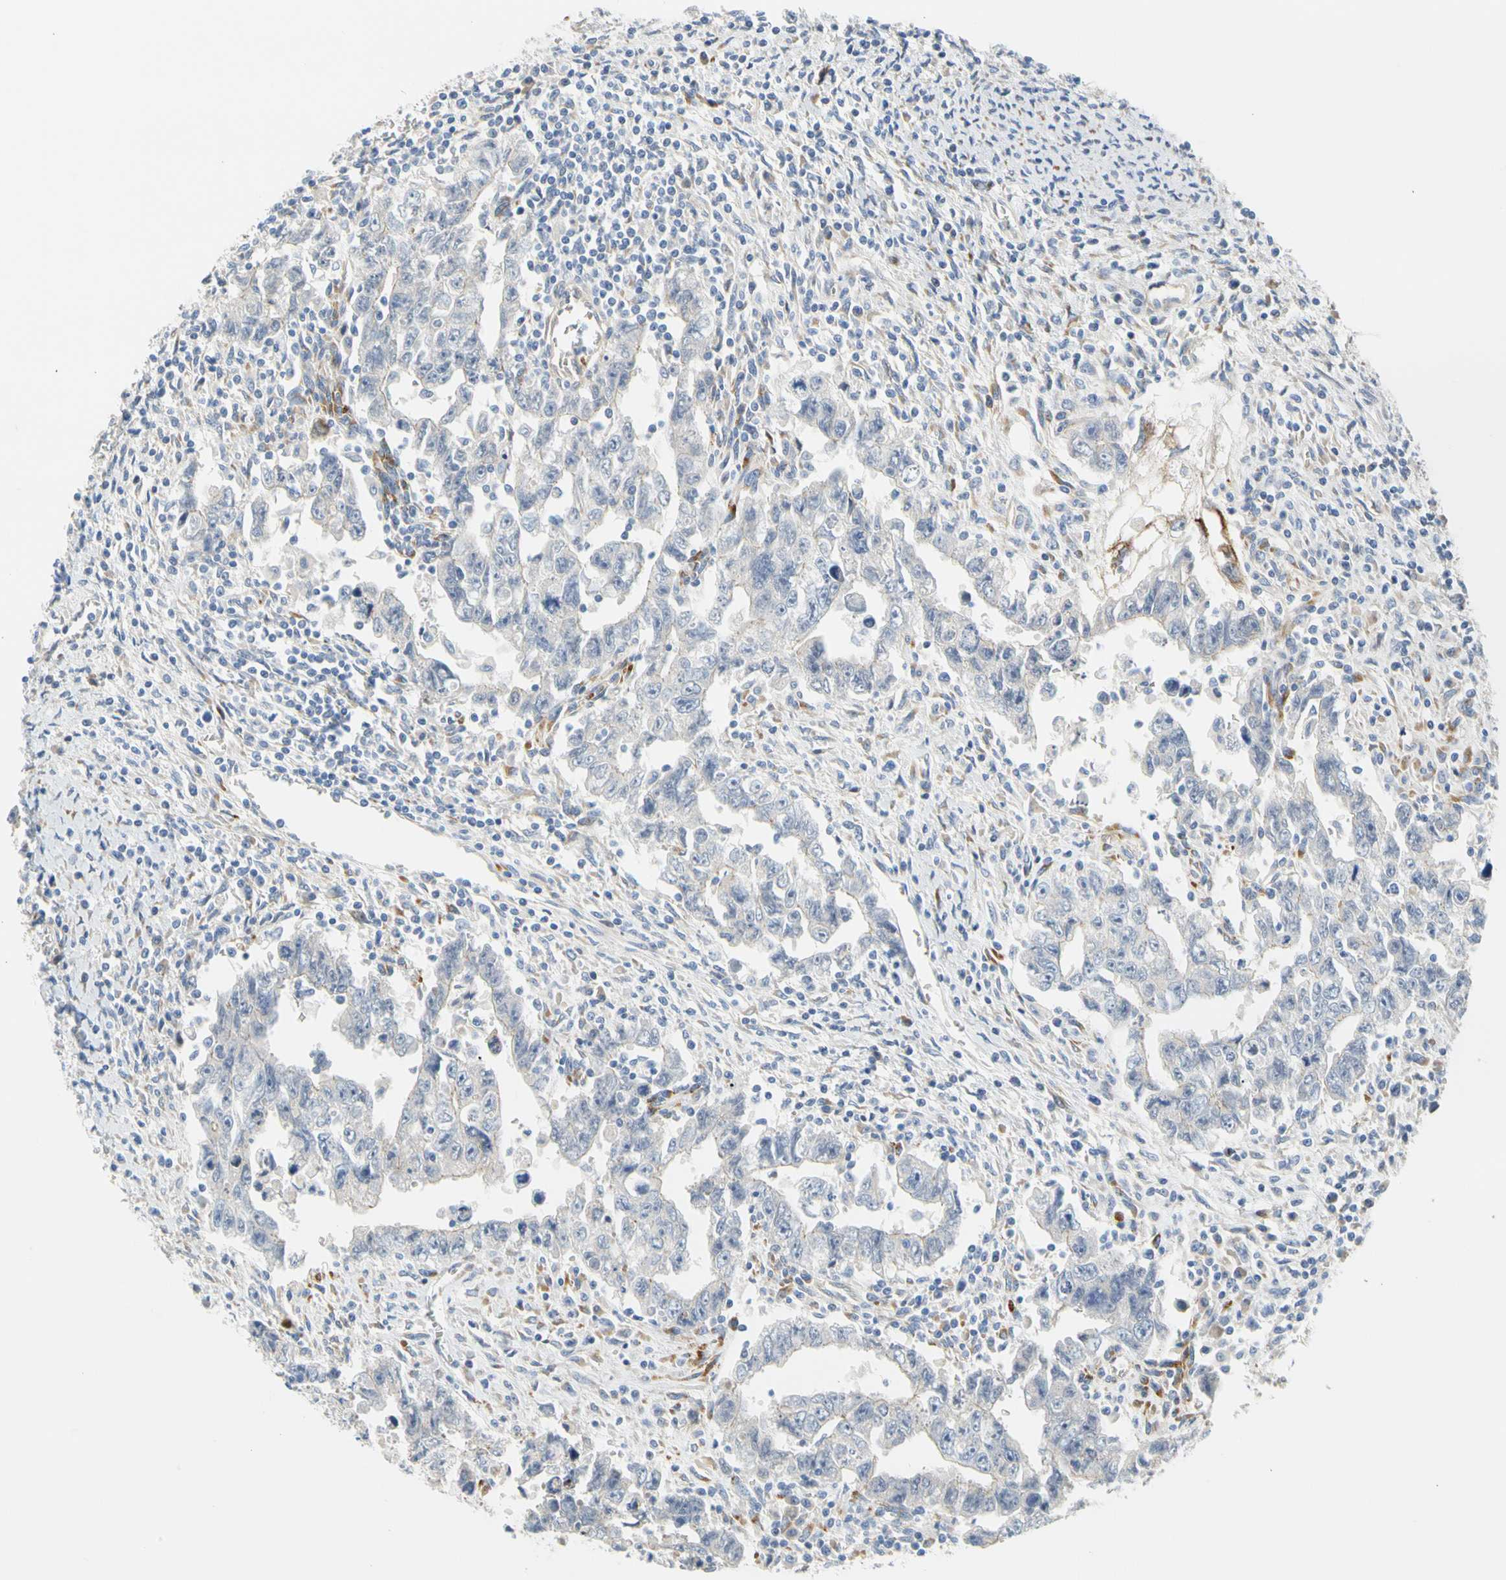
{"staining": {"intensity": "negative", "quantity": "none", "location": "none"}, "tissue": "testis cancer", "cell_type": "Tumor cells", "image_type": "cancer", "snomed": [{"axis": "morphology", "description": "Carcinoma, Embryonal, NOS"}, {"axis": "topography", "description": "Testis"}], "caption": "Tumor cells show no significant staining in embryonal carcinoma (testis).", "gene": "ZNF236", "patient": {"sex": "male", "age": 28}}